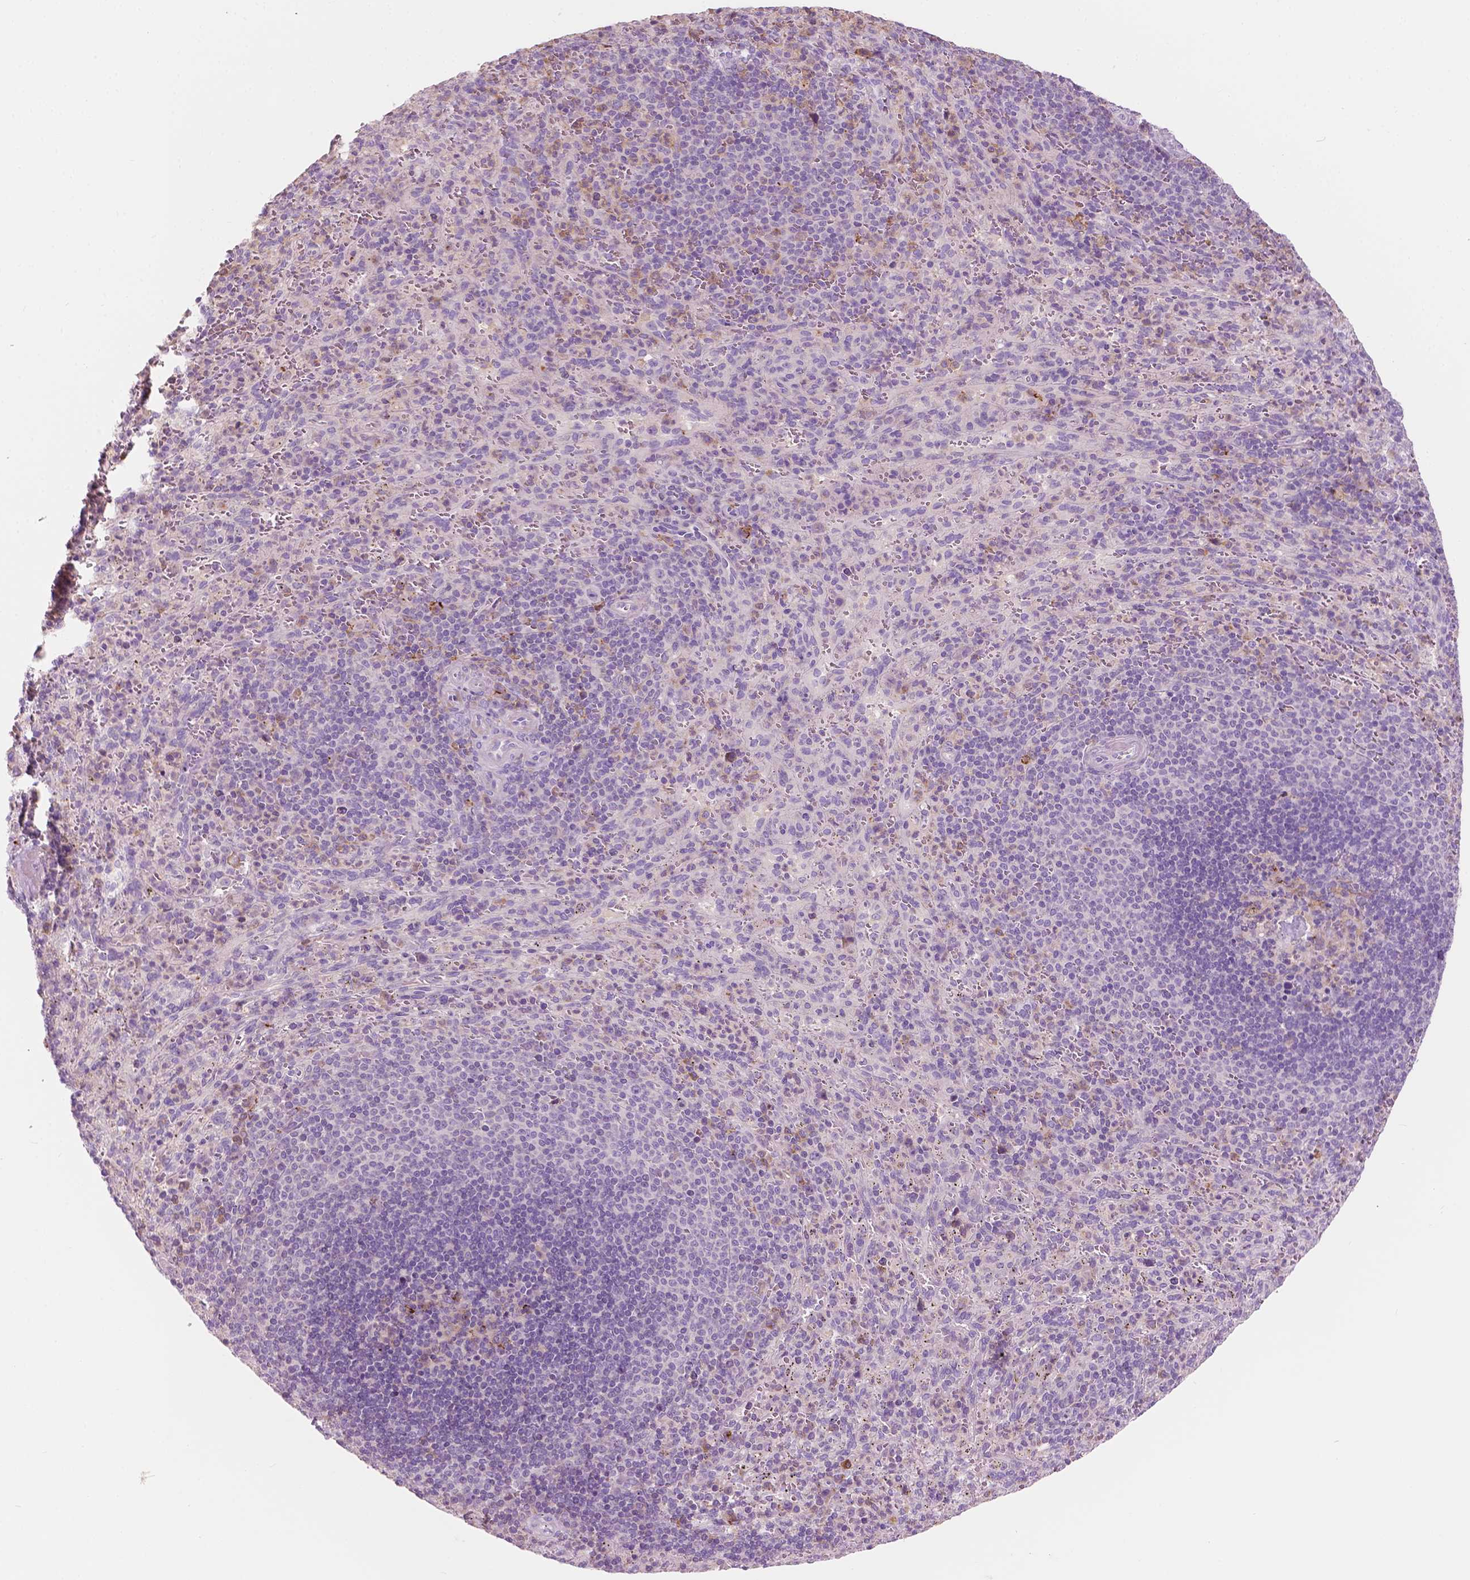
{"staining": {"intensity": "negative", "quantity": "none", "location": "none"}, "tissue": "spleen", "cell_type": "Cells in red pulp", "image_type": "normal", "snomed": [{"axis": "morphology", "description": "Normal tissue, NOS"}, {"axis": "topography", "description": "Spleen"}], "caption": "The photomicrograph demonstrates no significant expression in cells in red pulp of spleen.", "gene": "SEMA4A", "patient": {"sex": "male", "age": 57}}